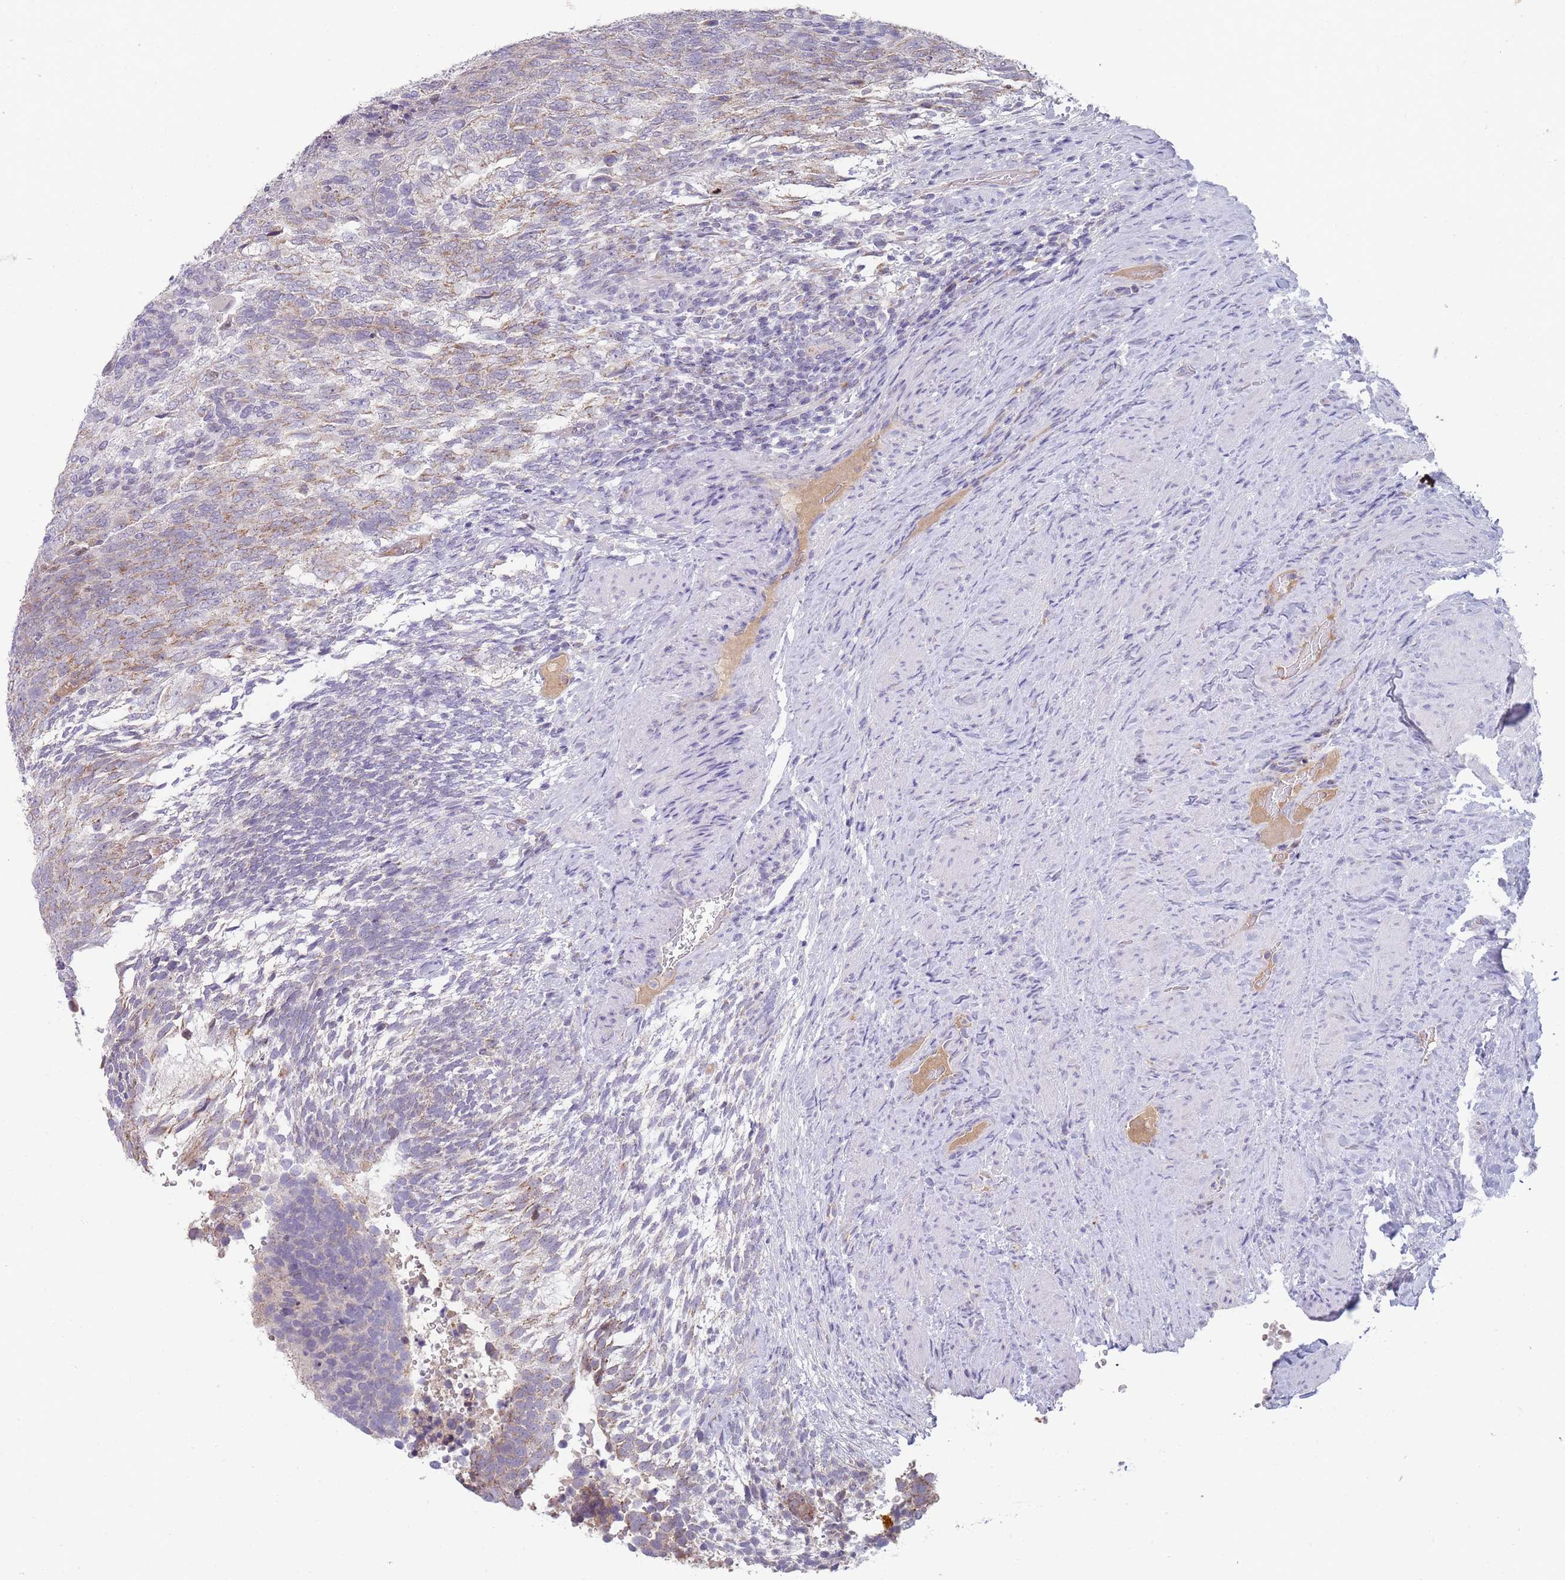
{"staining": {"intensity": "moderate", "quantity": "<25%", "location": "cytoplasmic/membranous"}, "tissue": "testis cancer", "cell_type": "Tumor cells", "image_type": "cancer", "snomed": [{"axis": "morphology", "description": "Carcinoma, Embryonal, NOS"}, {"axis": "topography", "description": "Testis"}], "caption": "Testis cancer (embryonal carcinoma) stained for a protein shows moderate cytoplasmic/membranous positivity in tumor cells. The staining was performed using DAB, with brown indicating positive protein expression. Nuclei are stained blue with hematoxylin.", "gene": "MRPS14", "patient": {"sex": "male", "age": 23}}